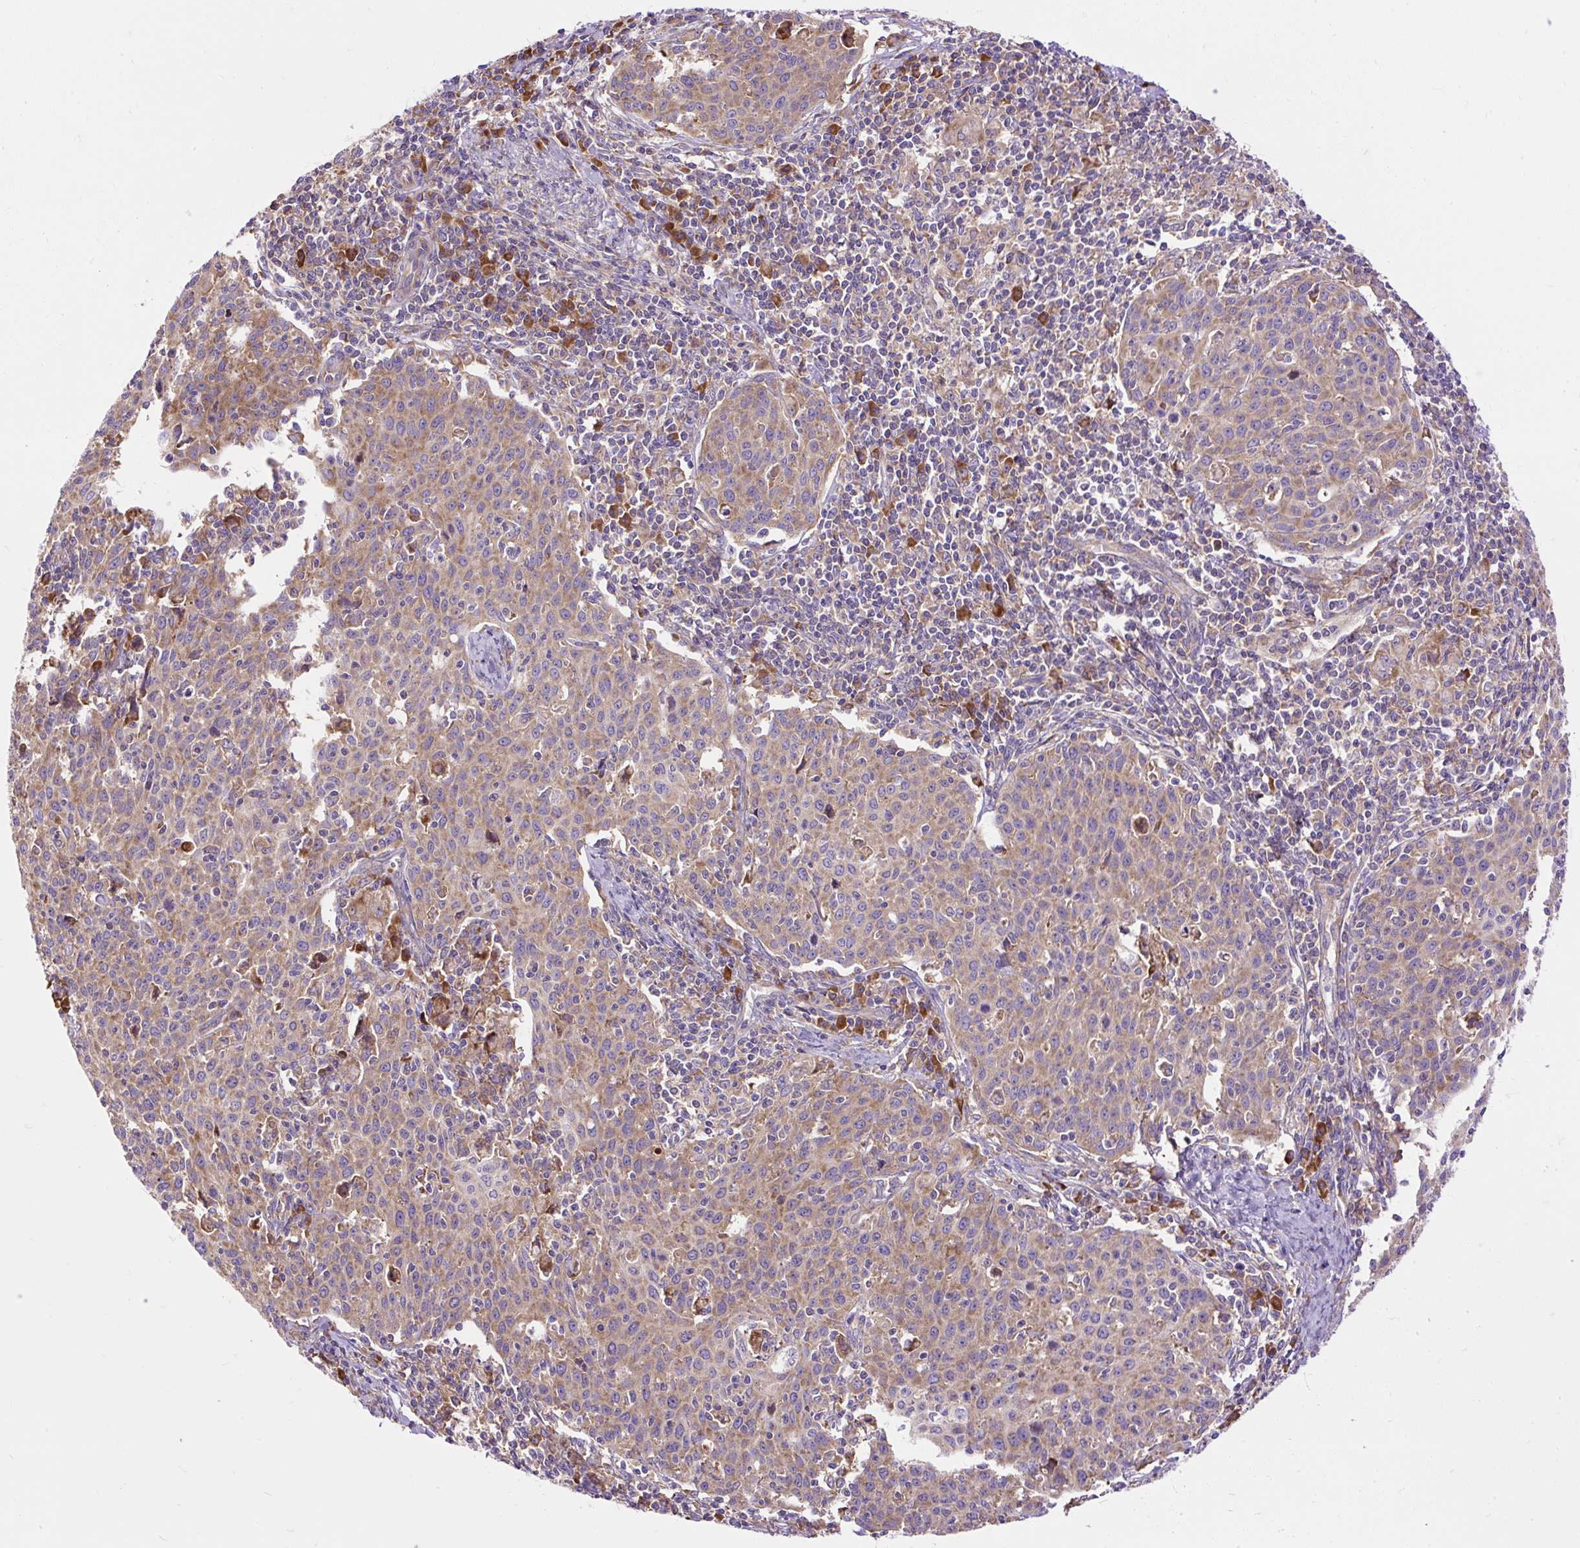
{"staining": {"intensity": "moderate", "quantity": ">75%", "location": "cytoplasmic/membranous"}, "tissue": "cervical cancer", "cell_type": "Tumor cells", "image_type": "cancer", "snomed": [{"axis": "morphology", "description": "Squamous cell carcinoma, NOS"}, {"axis": "topography", "description": "Cervix"}], "caption": "This histopathology image demonstrates immunohistochemistry staining of cervical cancer (squamous cell carcinoma), with medium moderate cytoplasmic/membranous expression in approximately >75% of tumor cells.", "gene": "RPS5", "patient": {"sex": "female", "age": 38}}